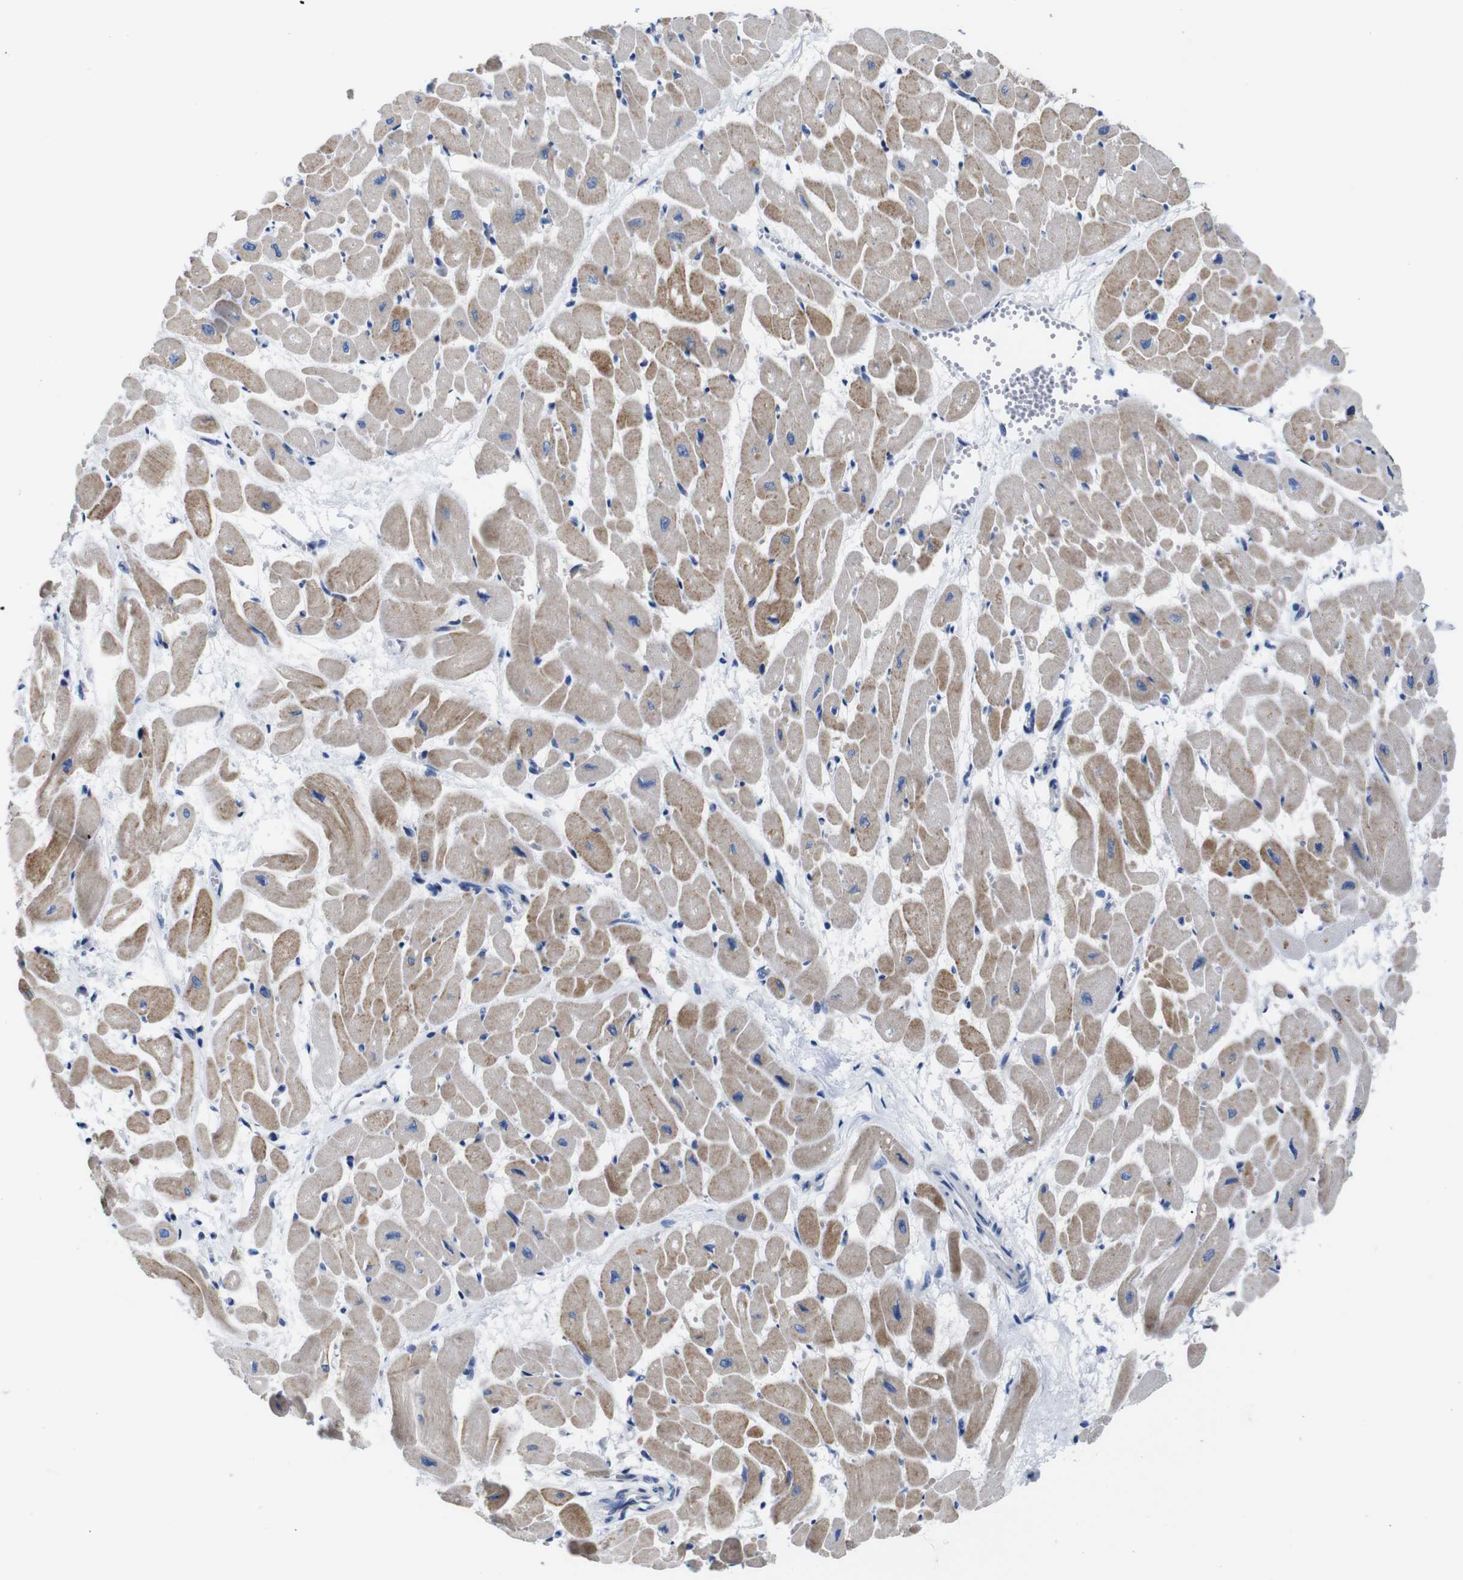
{"staining": {"intensity": "moderate", "quantity": ">75%", "location": "cytoplasmic/membranous"}, "tissue": "heart muscle", "cell_type": "Cardiomyocytes", "image_type": "normal", "snomed": [{"axis": "morphology", "description": "Normal tissue, NOS"}, {"axis": "topography", "description": "Heart"}], "caption": "A histopathology image showing moderate cytoplasmic/membranous expression in about >75% of cardiomyocytes in benign heart muscle, as visualized by brown immunohistochemical staining.", "gene": "SNX19", "patient": {"sex": "male", "age": 45}}